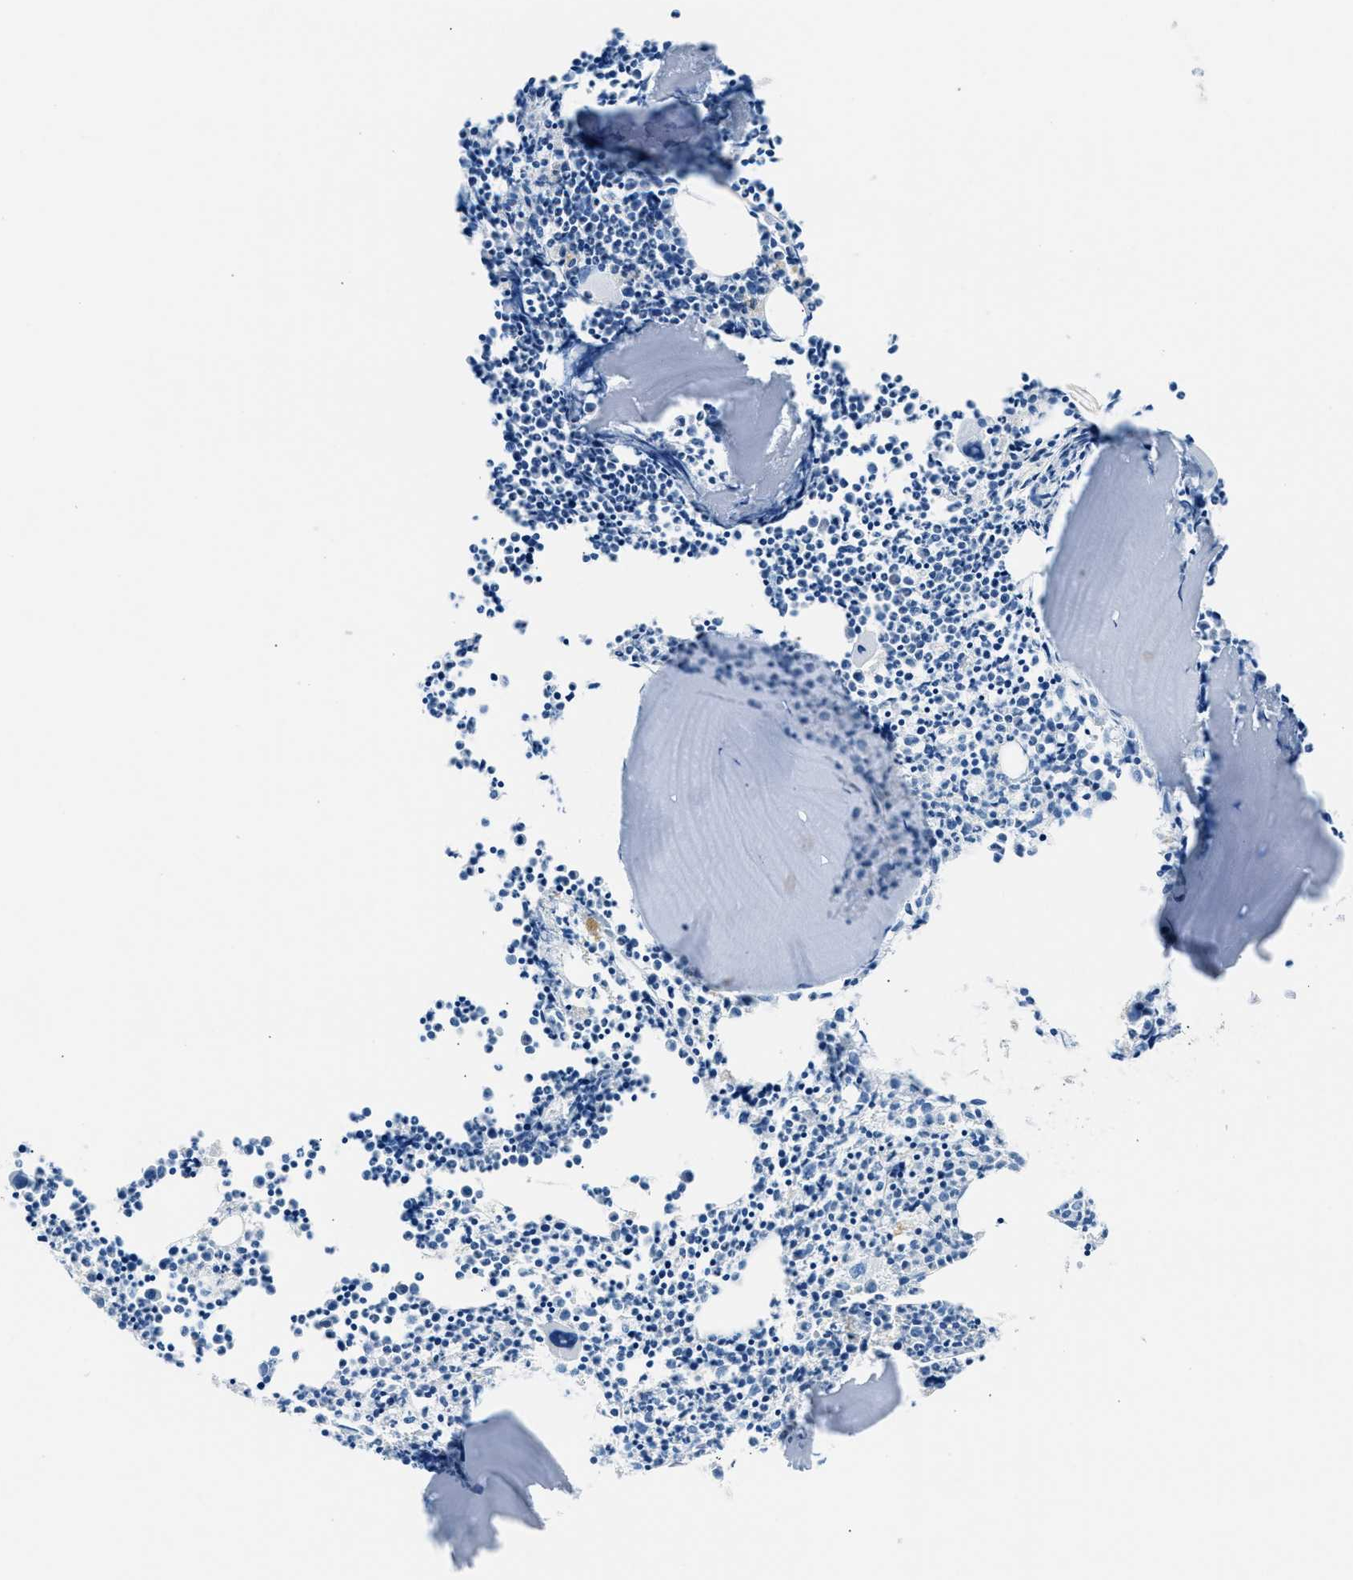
{"staining": {"intensity": "negative", "quantity": "none", "location": "none"}, "tissue": "bone marrow", "cell_type": "Hematopoietic cells", "image_type": "normal", "snomed": [{"axis": "morphology", "description": "Normal tissue, NOS"}, {"axis": "morphology", "description": "Inflammation, NOS"}, {"axis": "topography", "description": "Bone marrow"}], "caption": "Immunohistochemistry (IHC) photomicrograph of normal bone marrow stained for a protein (brown), which displays no expression in hematopoietic cells.", "gene": "CLDN18", "patient": {"sex": "female", "age": 53}}